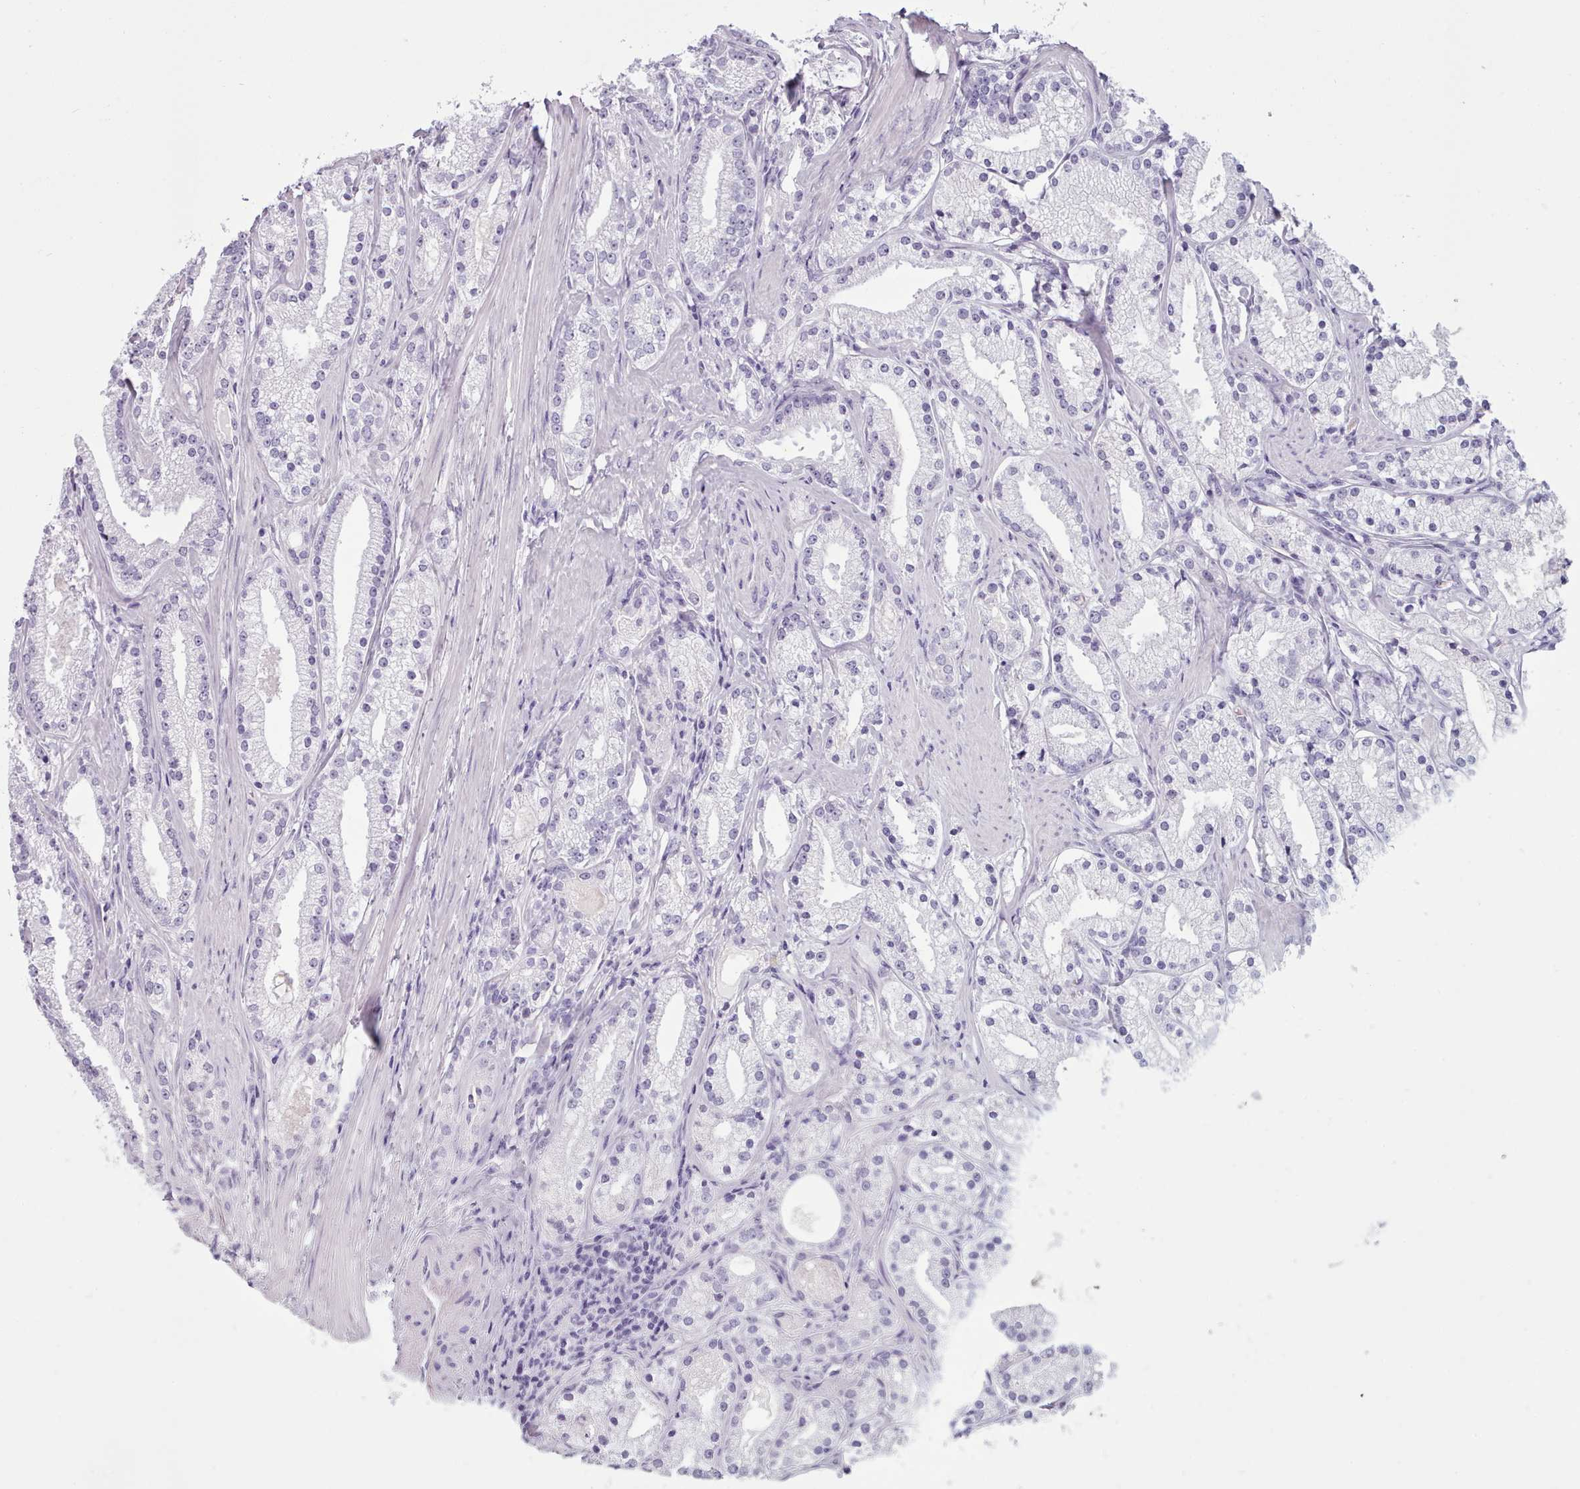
{"staining": {"intensity": "negative", "quantity": "none", "location": "none"}, "tissue": "prostate cancer", "cell_type": "Tumor cells", "image_type": "cancer", "snomed": [{"axis": "morphology", "description": "Adenocarcinoma, Low grade"}, {"axis": "topography", "description": "Prostate"}], "caption": "High power microscopy image of an immunohistochemistry (IHC) image of low-grade adenocarcinoma (prostate), revealing no significant positivity in tumor cells.", "gene": "ZNF43", "patient": {"sex": "male", "age": 57}}